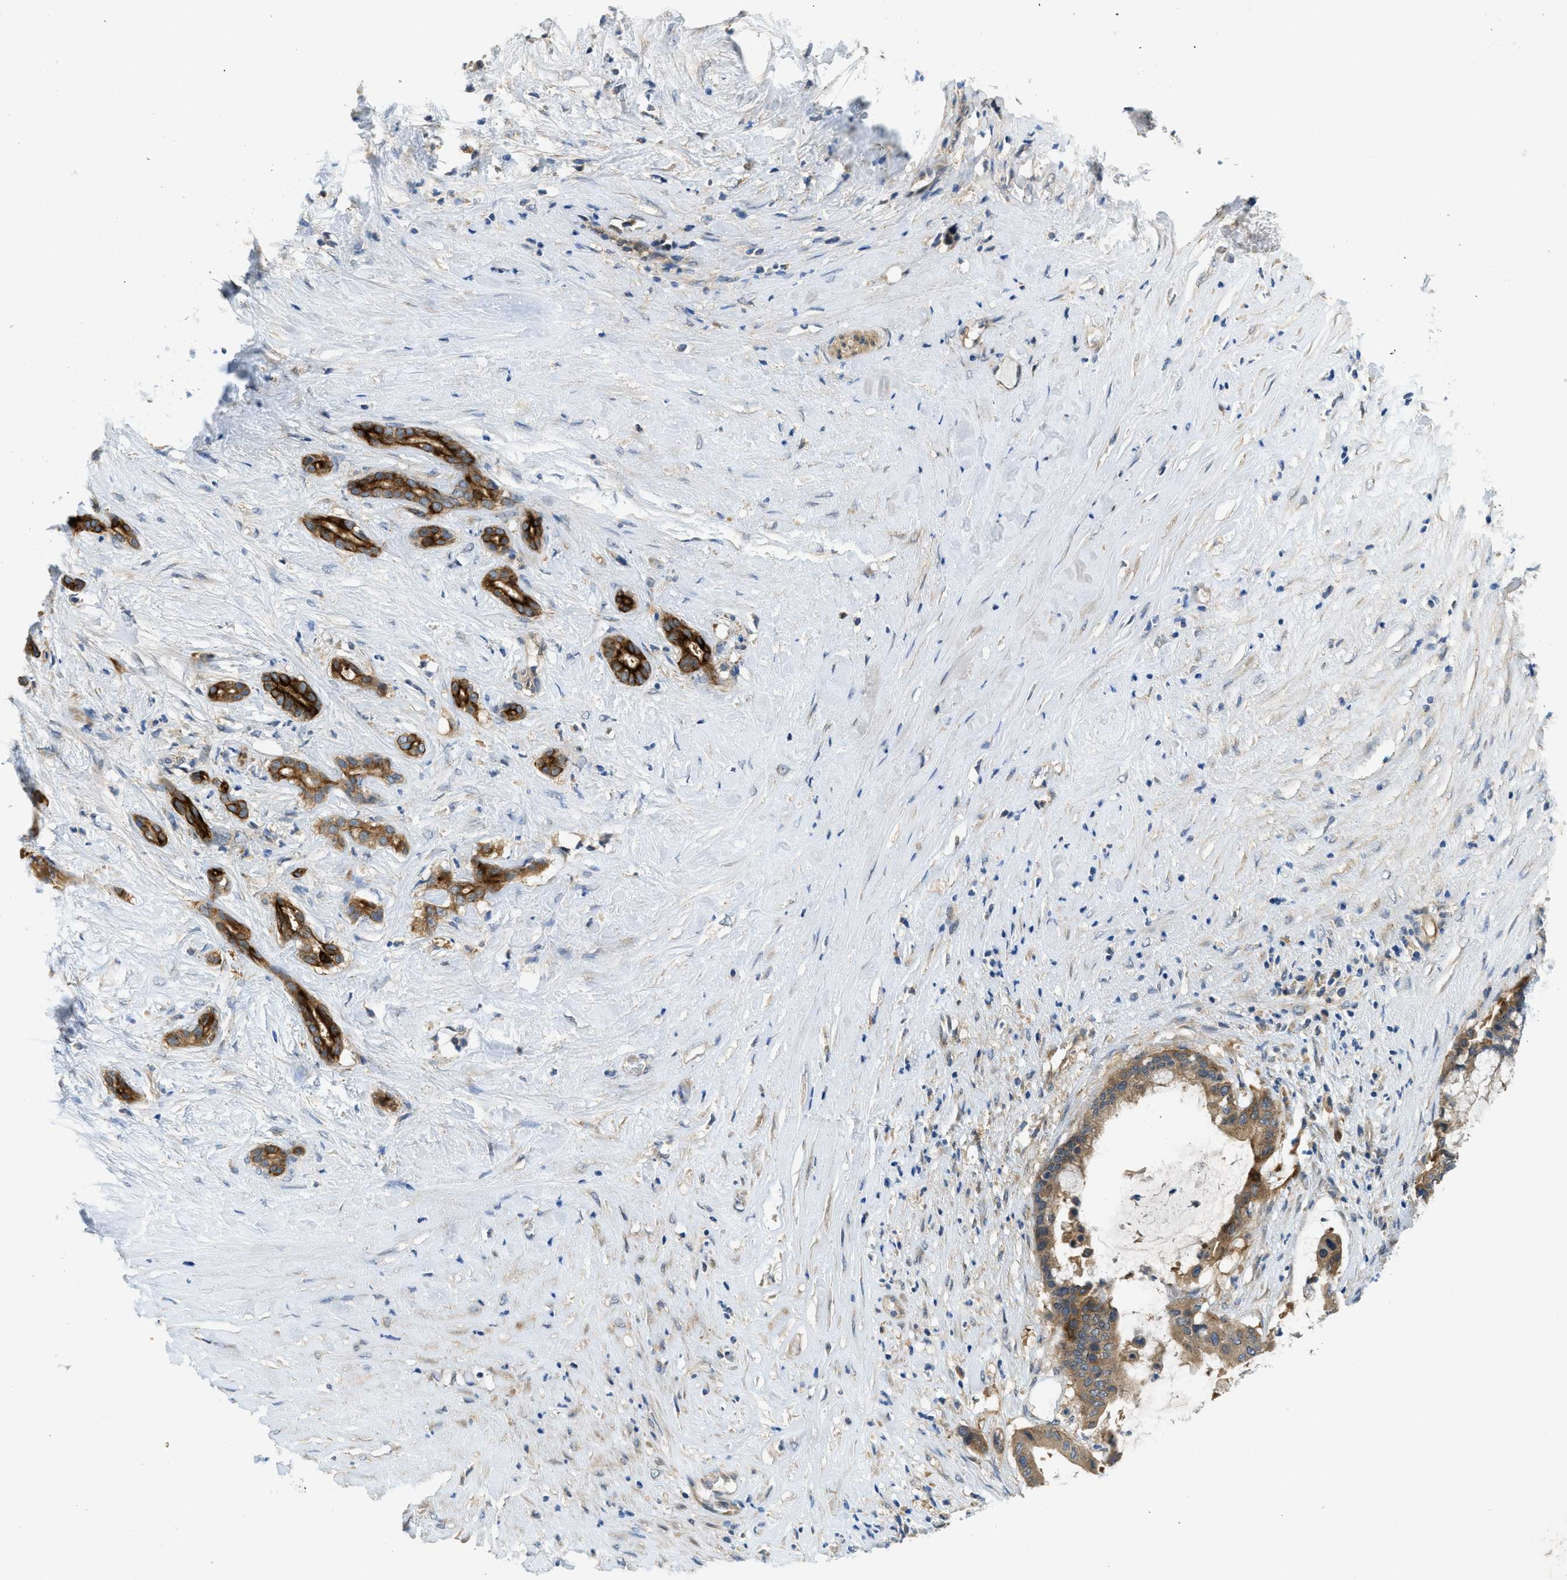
{"staining": {"intensity": "moderate", "quantity": ">75%", "location": "cytoplasmic/membranous"}, "tissue": "pancreatic cancer", "cell_type": "Tumor cells", "image_type": "cancer", "snomed": [{"axis": "morphology", "description": "Adenocarcinoma, NOS"}, {"axis": "topography", "description": "Pancreas"}], "caption": "Brown immunohistochemical staining in human pancreatic cancer exhibits moderate cytoplasmic/membranous positivity in approximately >75% of tumor cells.", "gene": "RIPK2", "patient": {"sex": "male", "age": 41}}